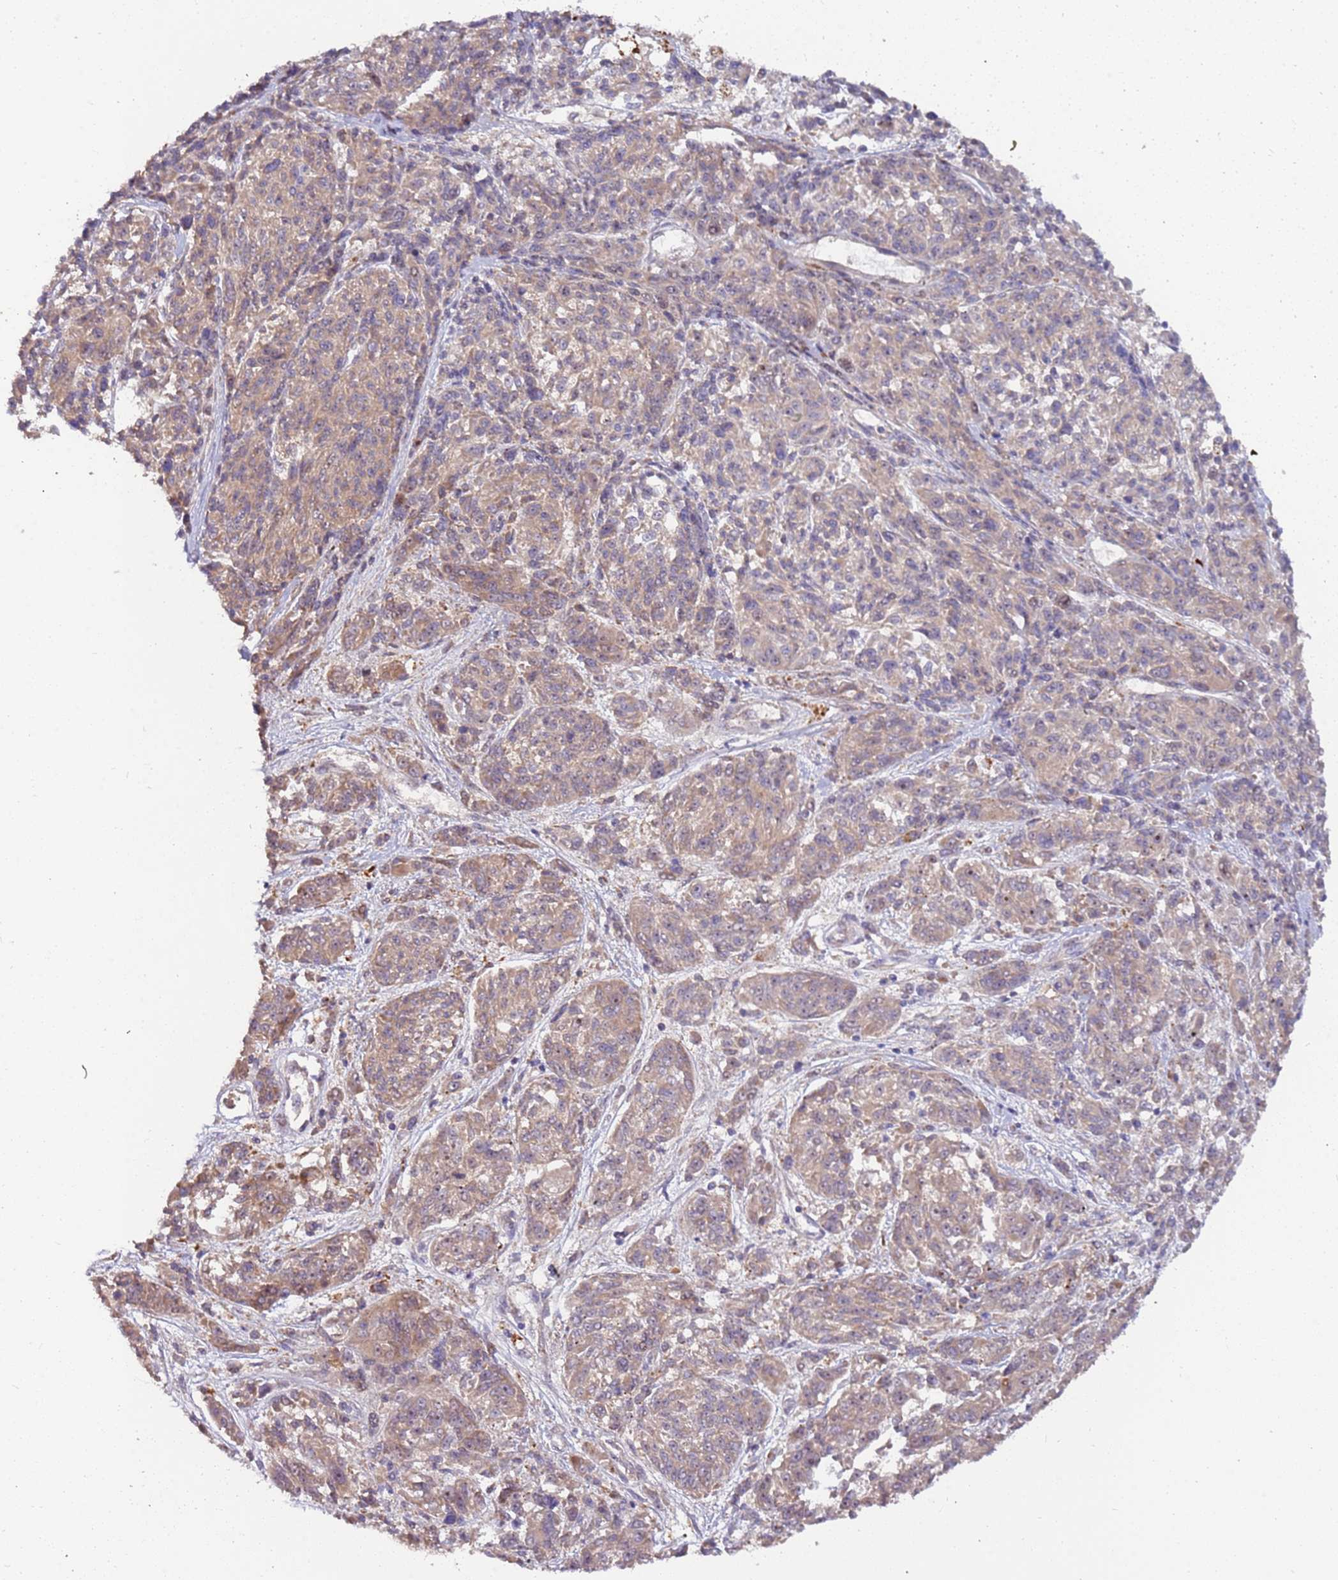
{"staining": {"intensity": "moderate", "quantity": ">75%", "location": "cytoplasmic/membranous"}, "tissue": "melanoma", "cell_type": "Tumor cells", "image_type": "cancer", "snomed": [{"axis": "morphology", "description": "Malignant melanoma, NOS"}, {"axis": "topography", "description": "Skin"}], "caption": "Immunohistochemistry of malignant melanoma exhibits medium levels of moderate cytoplasmic/membranous expression in about >75% of tumor cells.", "gene": "TRAPPC6B", "patient": {"sex": "male", "age": 53}}